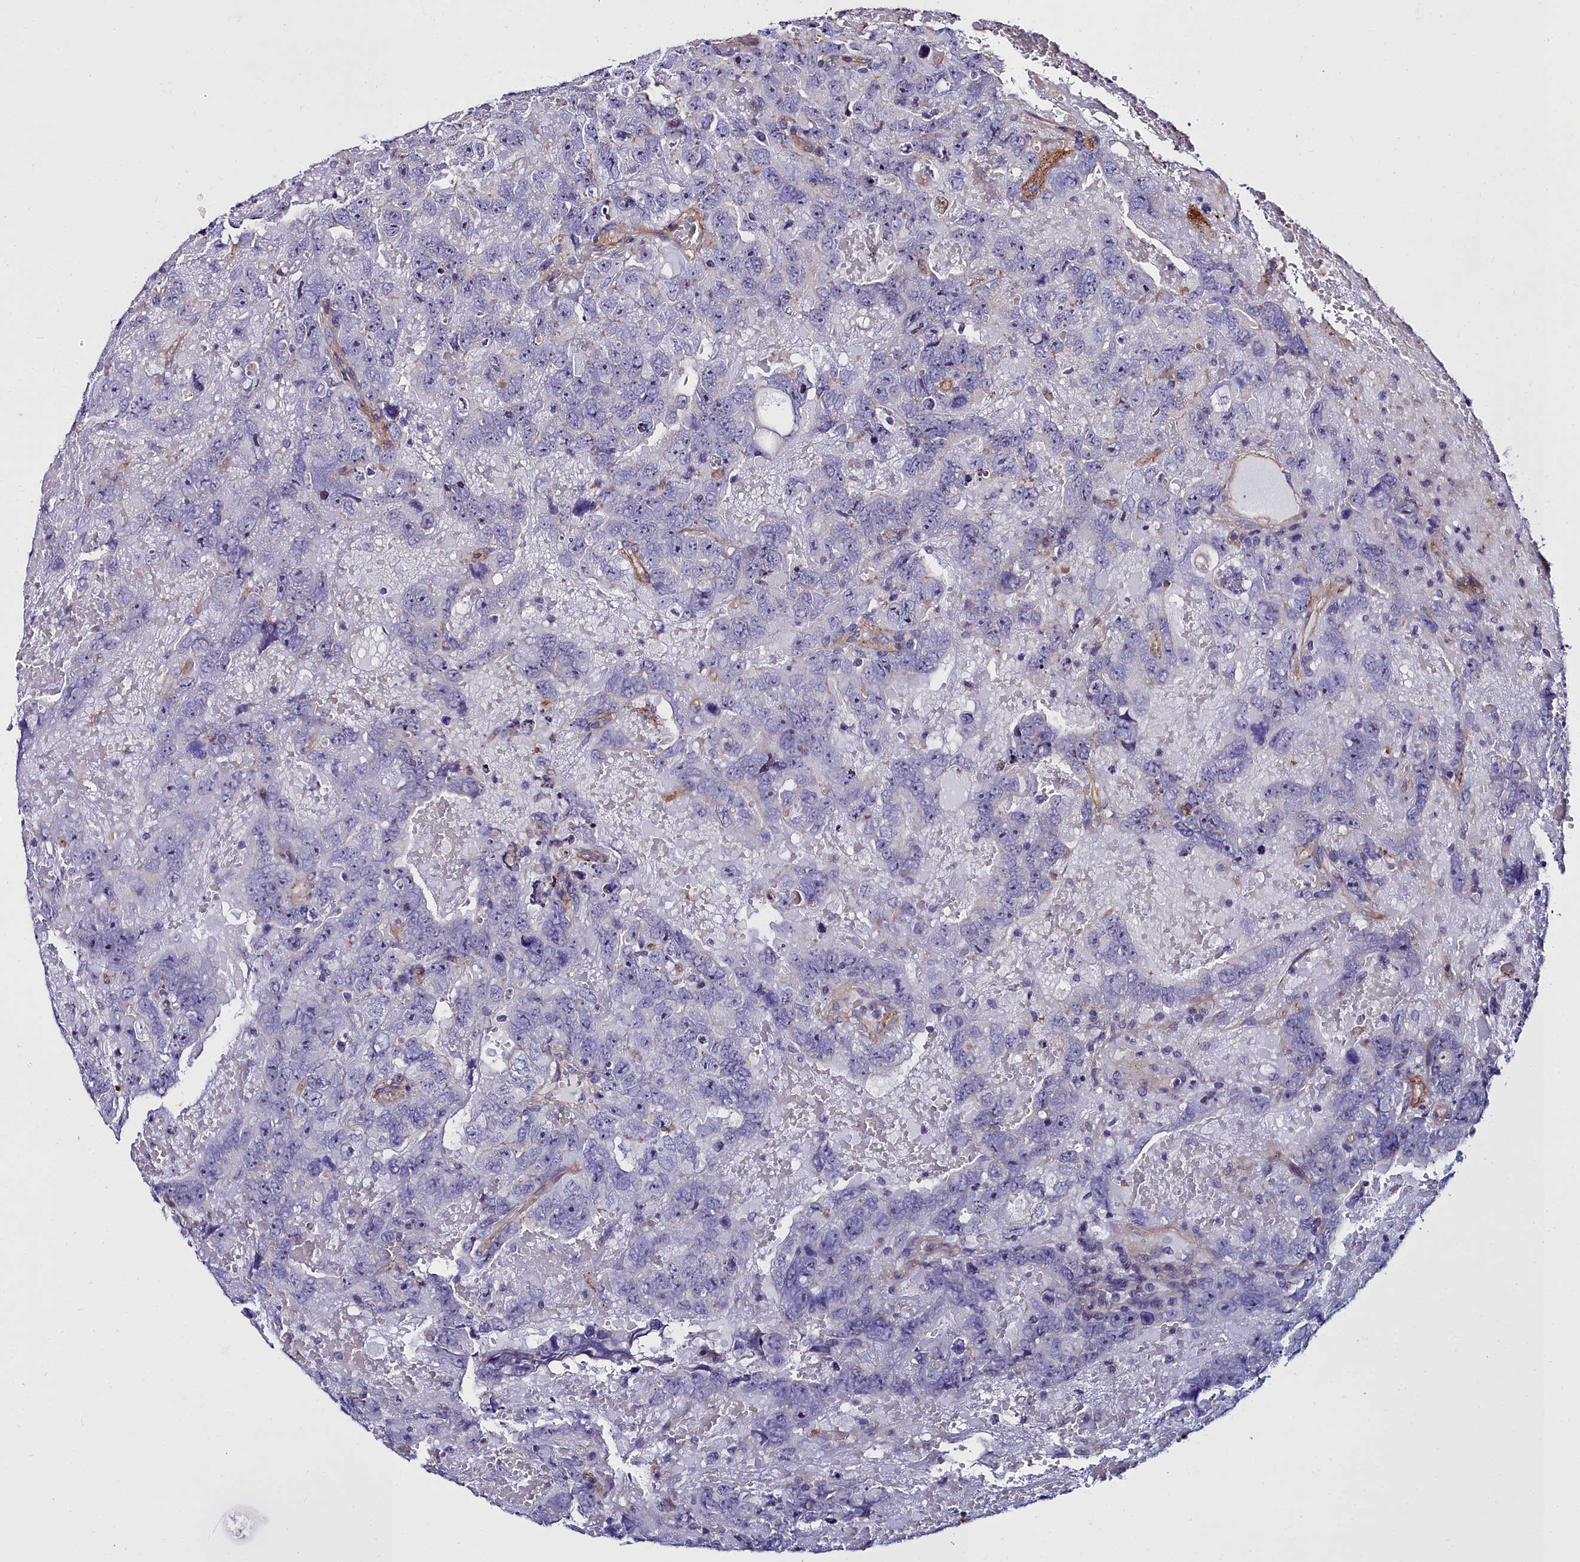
{"staining": {"intensity": "negative", "quantity": "none", "location": "none"}, "tissue": "testis cancer", "cell_type": "Tumor cells", "image_type": "cancer", "snomed": [{"axis": "morphology", "description": "Carcinoma, Embryonal, NOS"}, {"axis": "topography", "description": "Testis"}], "caption": "High magnification brightfield microscopy of testis embryonal carcinoma stained with DAB (3,3'-diaminobenzidine) (brown) and counterstained with hematoxylin (blue): tumor cells show no significant expression.", "gene": "FADS3", "patient": {"sex": "male", "age": 45}}